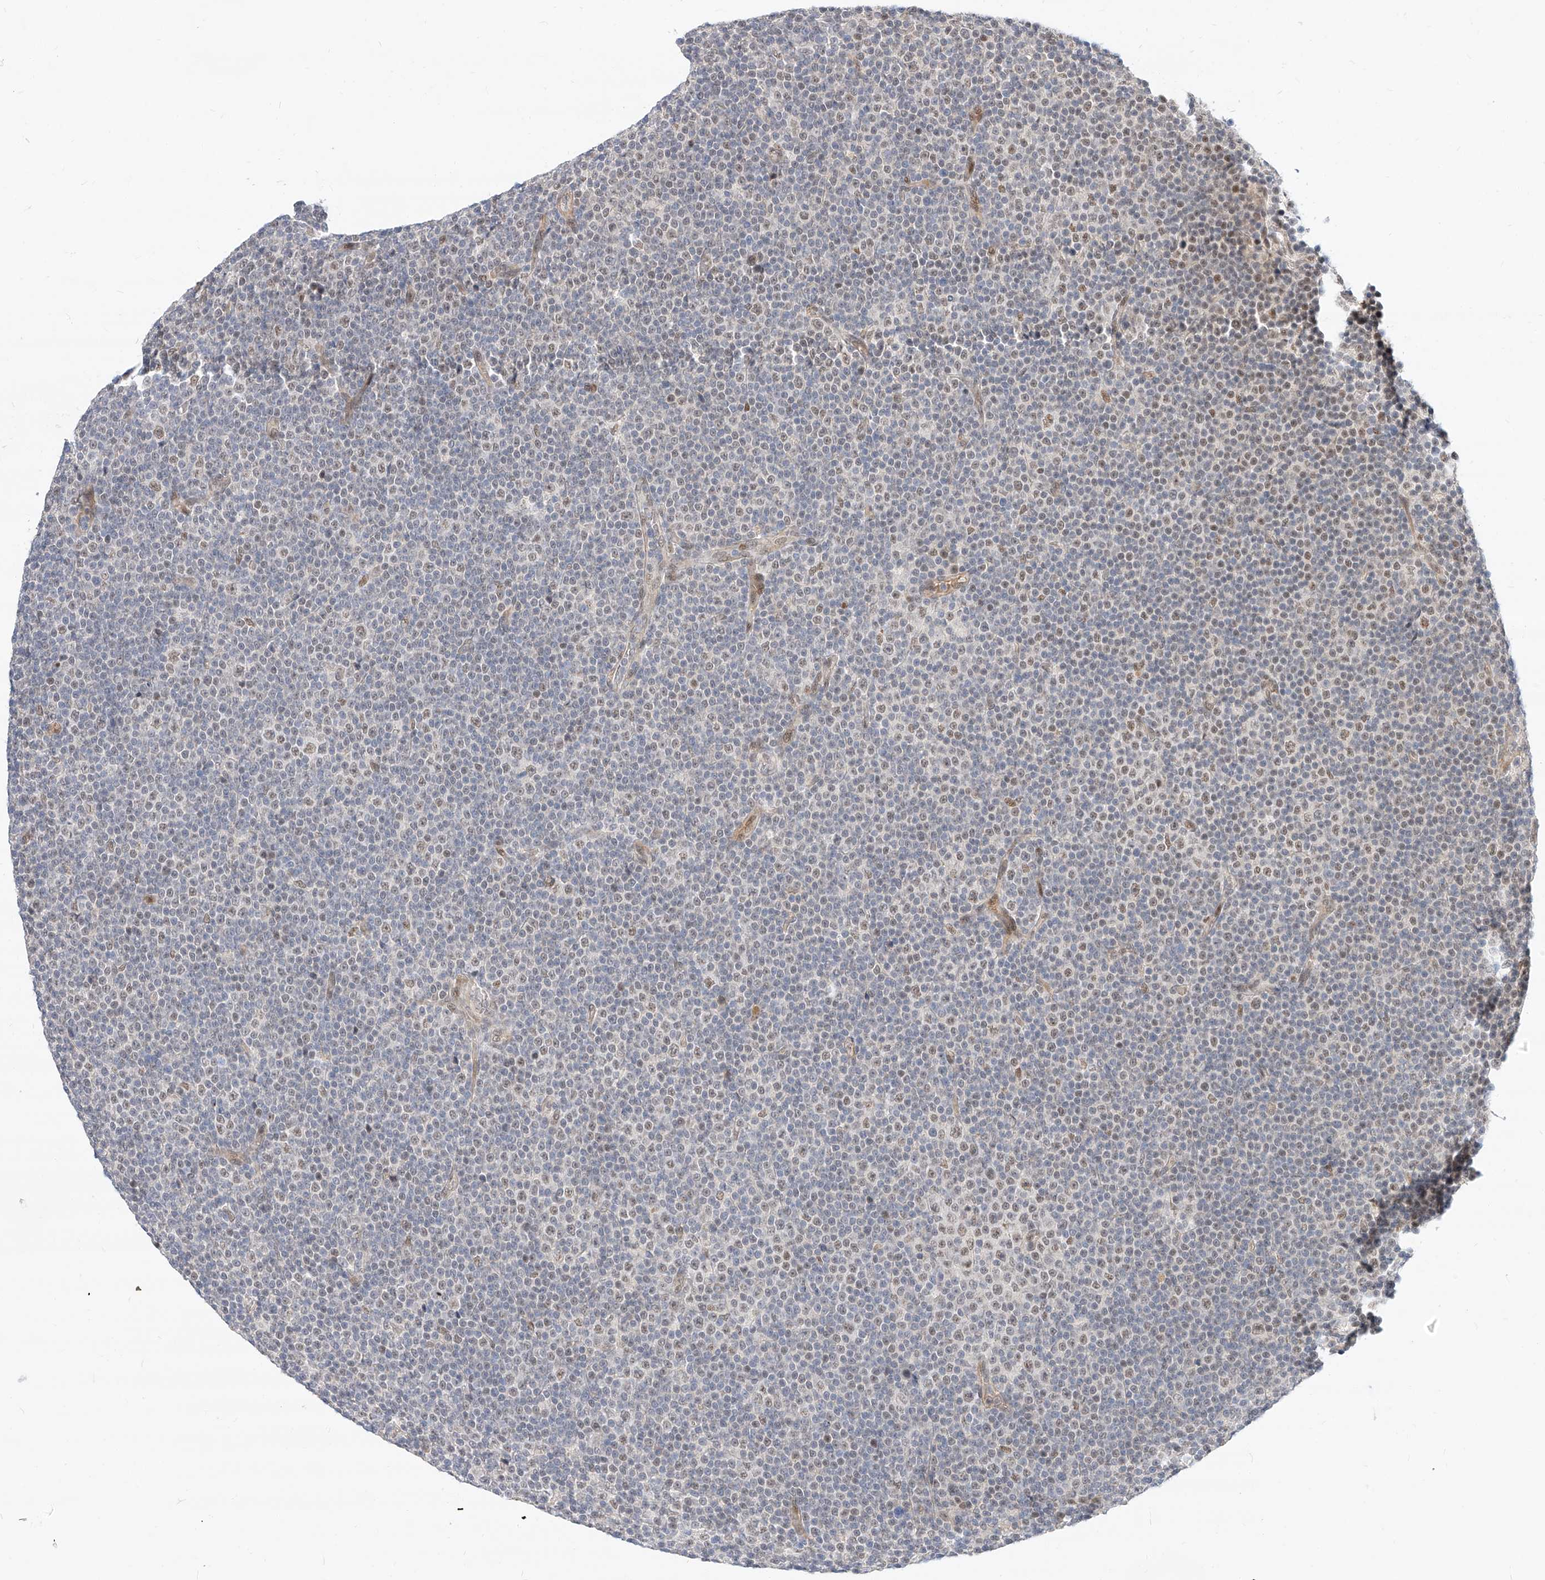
{"staining": {"intensity": "weak", "quantity": "25%-75%", "location": "nuclear"}, "tissue": "lymphoma", "cell_type": "Tumor cells", "image_type": "cancer", "snomed": [{"axis": "morphology", "description": "Malignant lymphoma, non-Hodgkin's type, Low grade"}, {"axis": "topography", "description": "Lymph node"}], "caption": "The micrograph demonstrates immunohistochemical staining of low-grade malignant lymphoma, non-Hodgkin's type. There is weak nuclear positivity is seen in about 25%-75% of tumor cells. The staining was performed using DAB to visualize the protein expression in brown, while the nuclei were stained in blue with hematoxylin (Magnification: 20x).", "gene": "CBX8", "patient": {"sex": "female", "age": 67}}